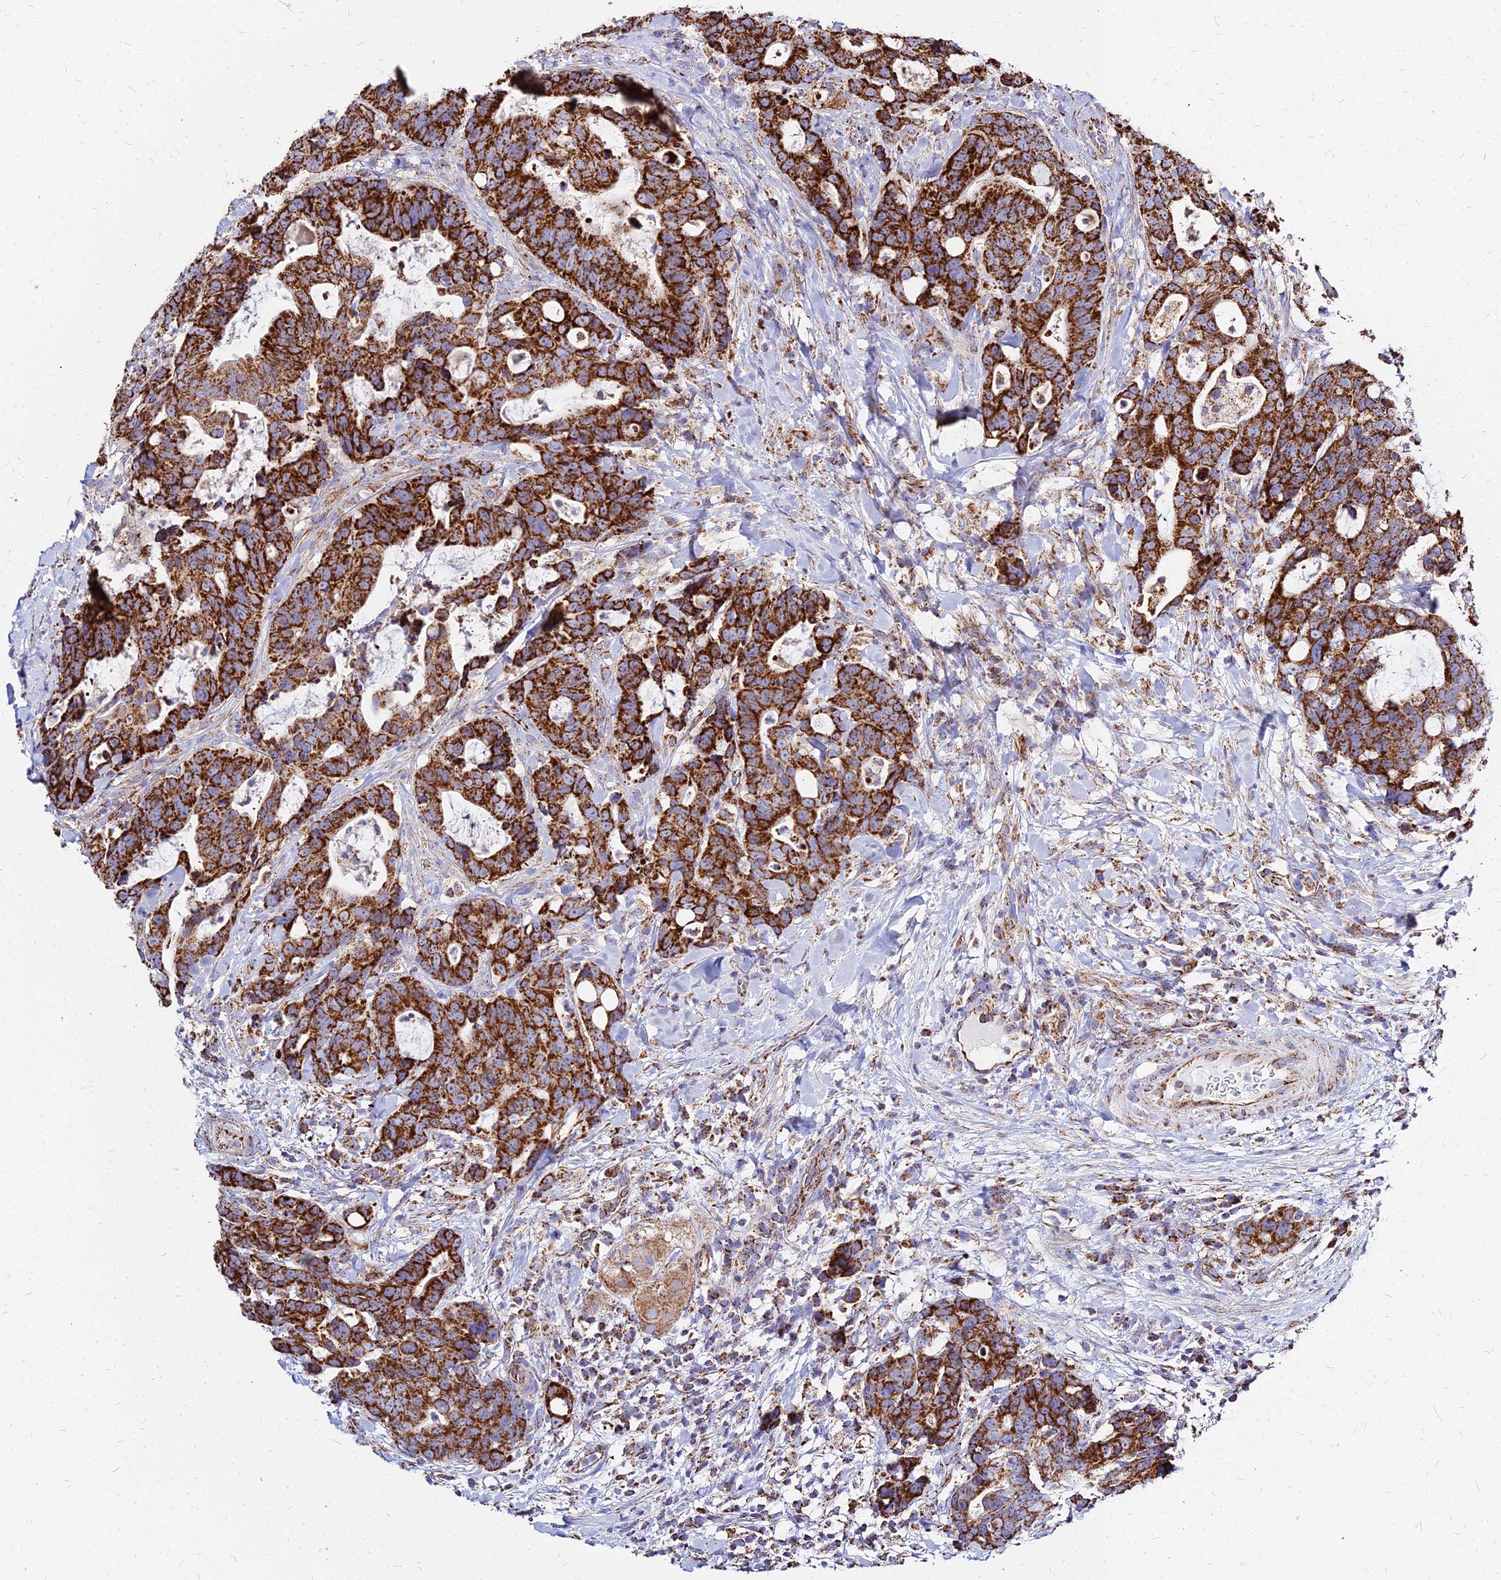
{"staining": {"intensity": "strong", "quantity": ">75%", "location": "cytoplasmic/membranous"}, "tissue": "colorectal cancer", "cell_type": "Tumor cells", "image_type": "cancer", "snomed": [{"axis": "morphology", "description": "Adenocarcinoma, NOS"}, {"axis": "topography", "description": "Colon"}], "caption": "Protein staining exhibits strong cytoplasmic/membranous expression in about >75% of tumor cells in colorectal cancer (adenocarcinoma).", "gene": "DLD", "patient": {"sex": "female", "age": 82}}